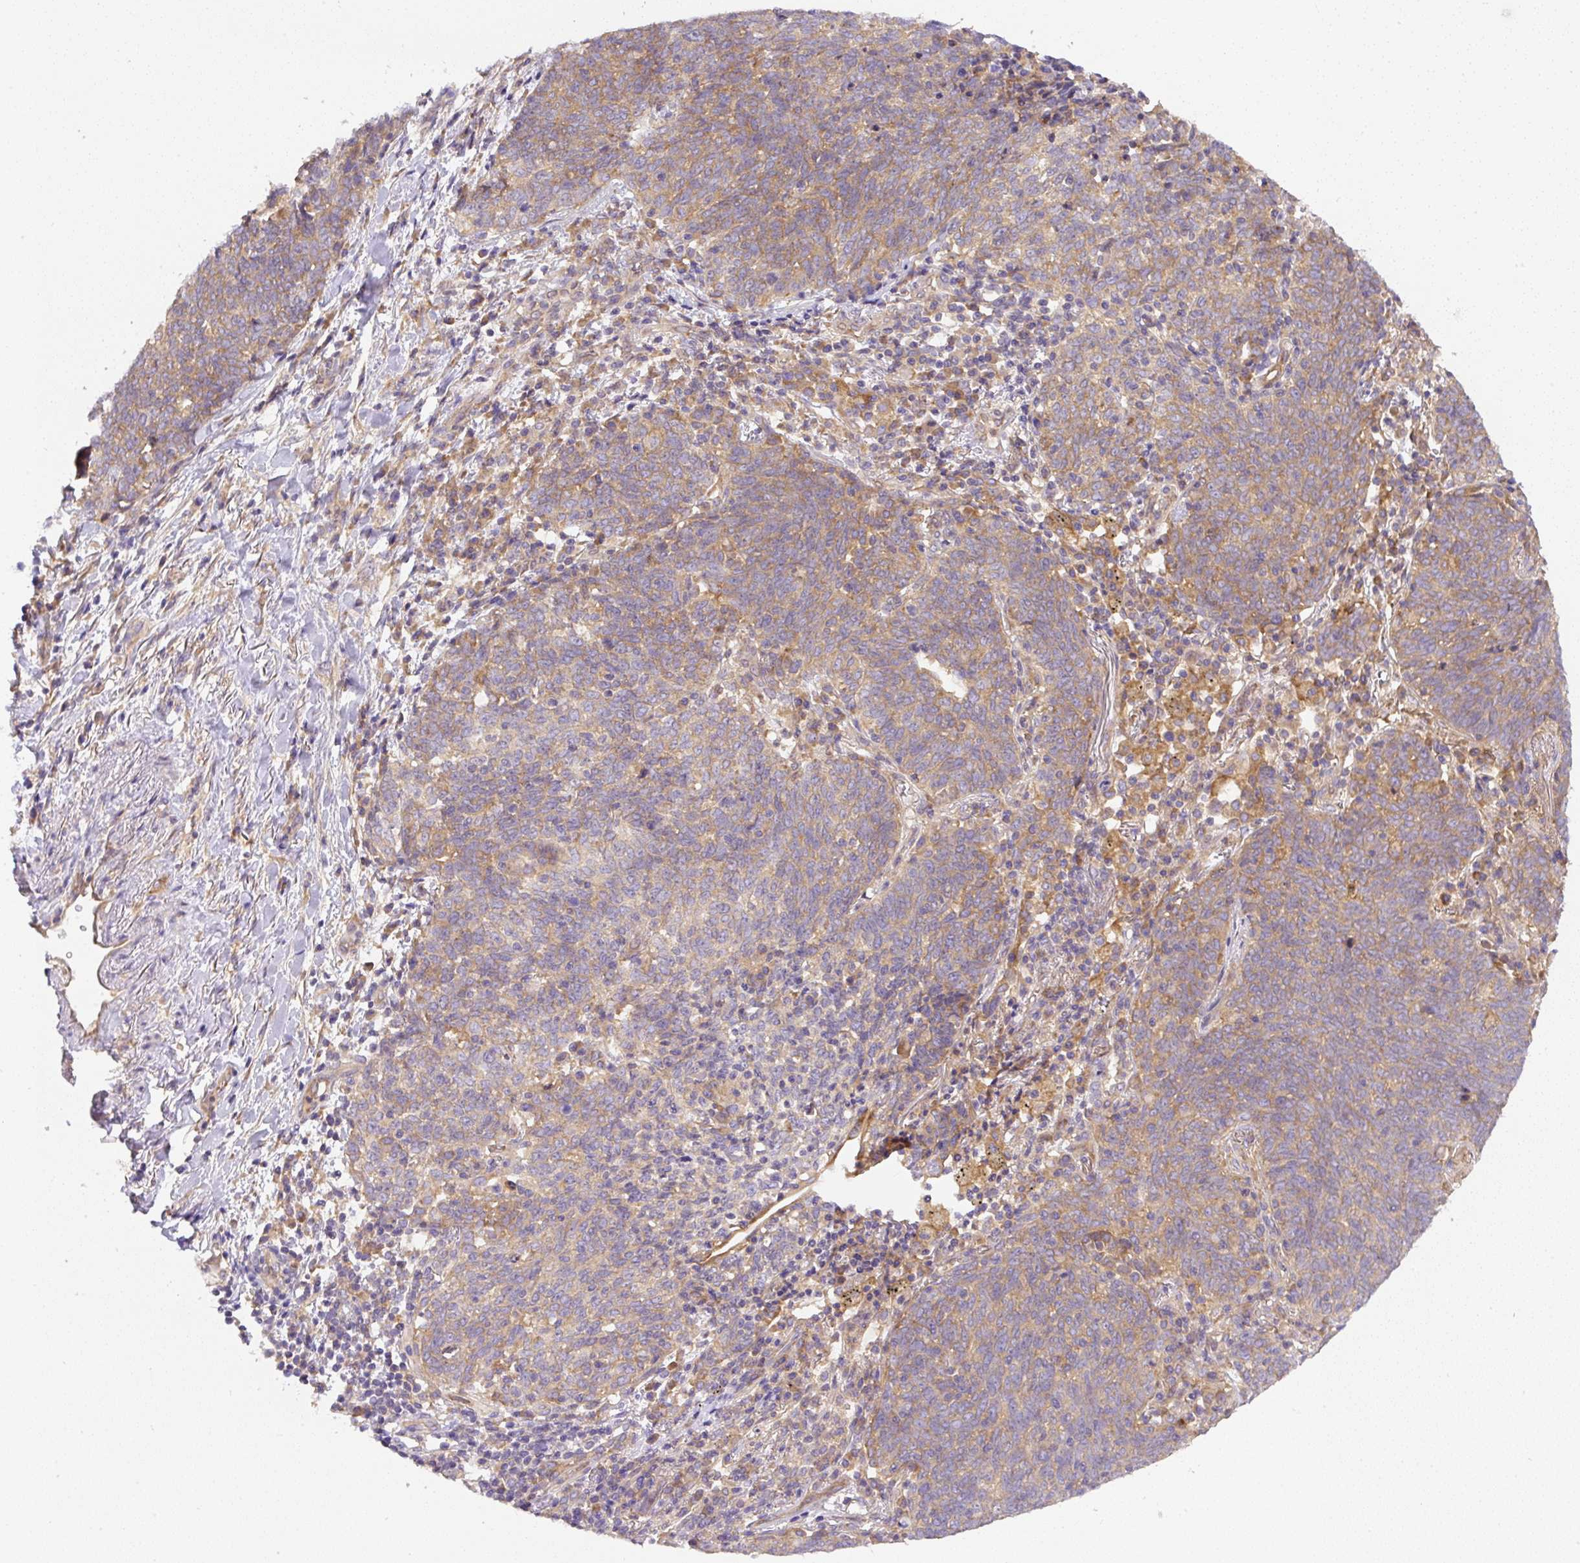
{"staining": {"intensity": "moderate", "quantity": ">75%", "location": "cytoplasmic/membranous"}, "tissue": "lung cancer", "cell_type": "Tumor cells", "image_type": "cancer", "snomed": [{"axis": "morphology", "description": "Squamous cell carcinoma, NOS"}, {"axis": "topography", "description": "Lung"}], "caption": "Immunohistochemical staining of lung cancer (squamous cell carcinoma) exhibits moderate cytoplasmic/membranous protein expression in approximately >75% of tumor cells. (IHC, brightfield microscopy, high magnification).", "gene": "DAPK1", "patient": {"sex": "female", "age": 72}}